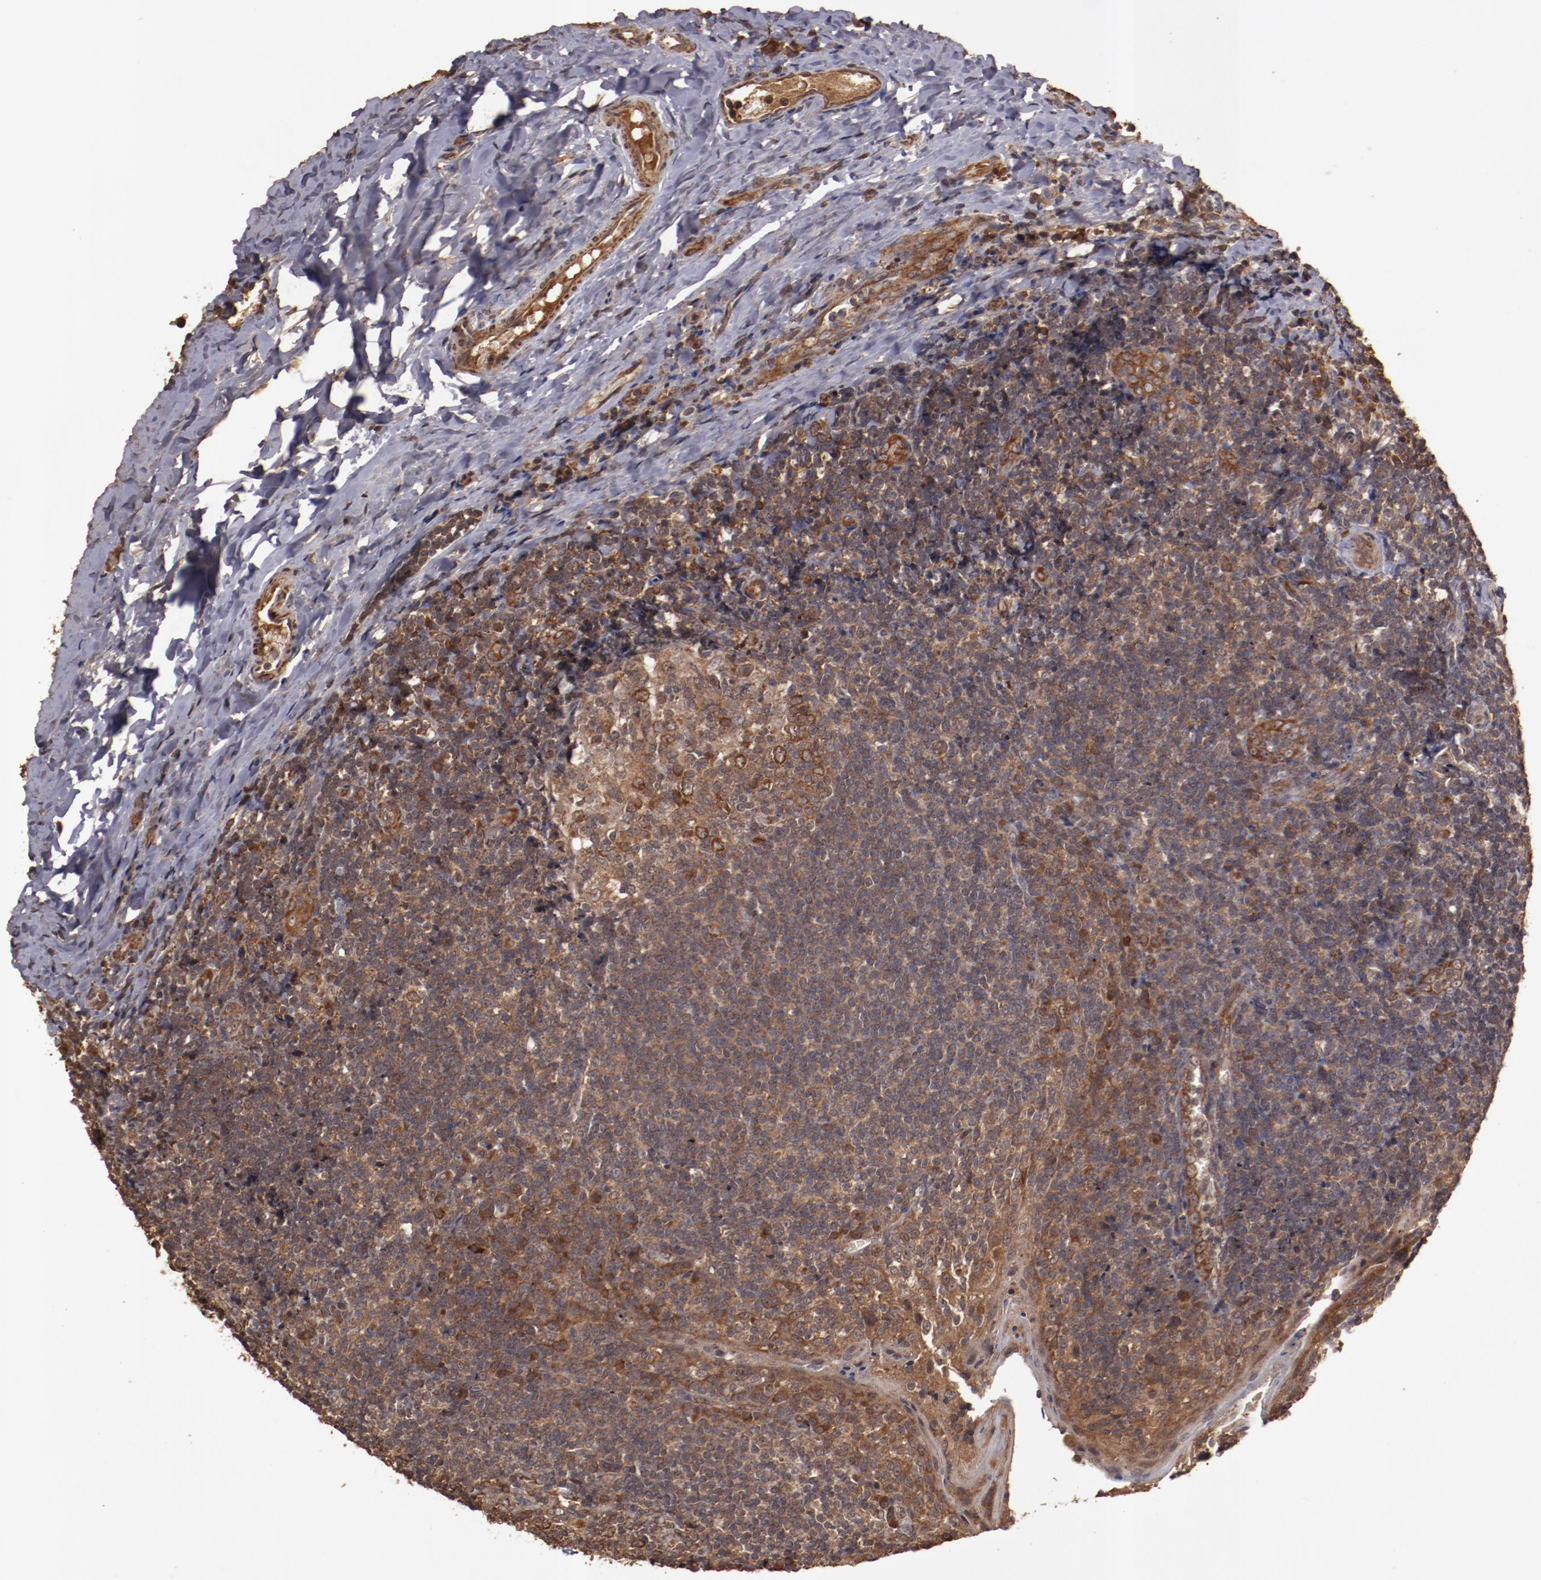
{"staining": {"intensity": "strong", "quantity": ">75%", "location": "cytoplasmic/membranous"}, "tissue": "tonsil", "cell_type": "Germinal center cells", "image_type": "normal", "snomed": [{"axis": "morphology", "description": "Normal tissue, NOS"}, {"axis": "topography", "description": "Tonsil"}], "caption": "Unremarkable tonsil demonstrates strong cytoplasmic/membranous positivity in approximately >75% of germinal center cells.", "gene": "TXNDC16", "patient": {"sex": "male", "age": 31}}